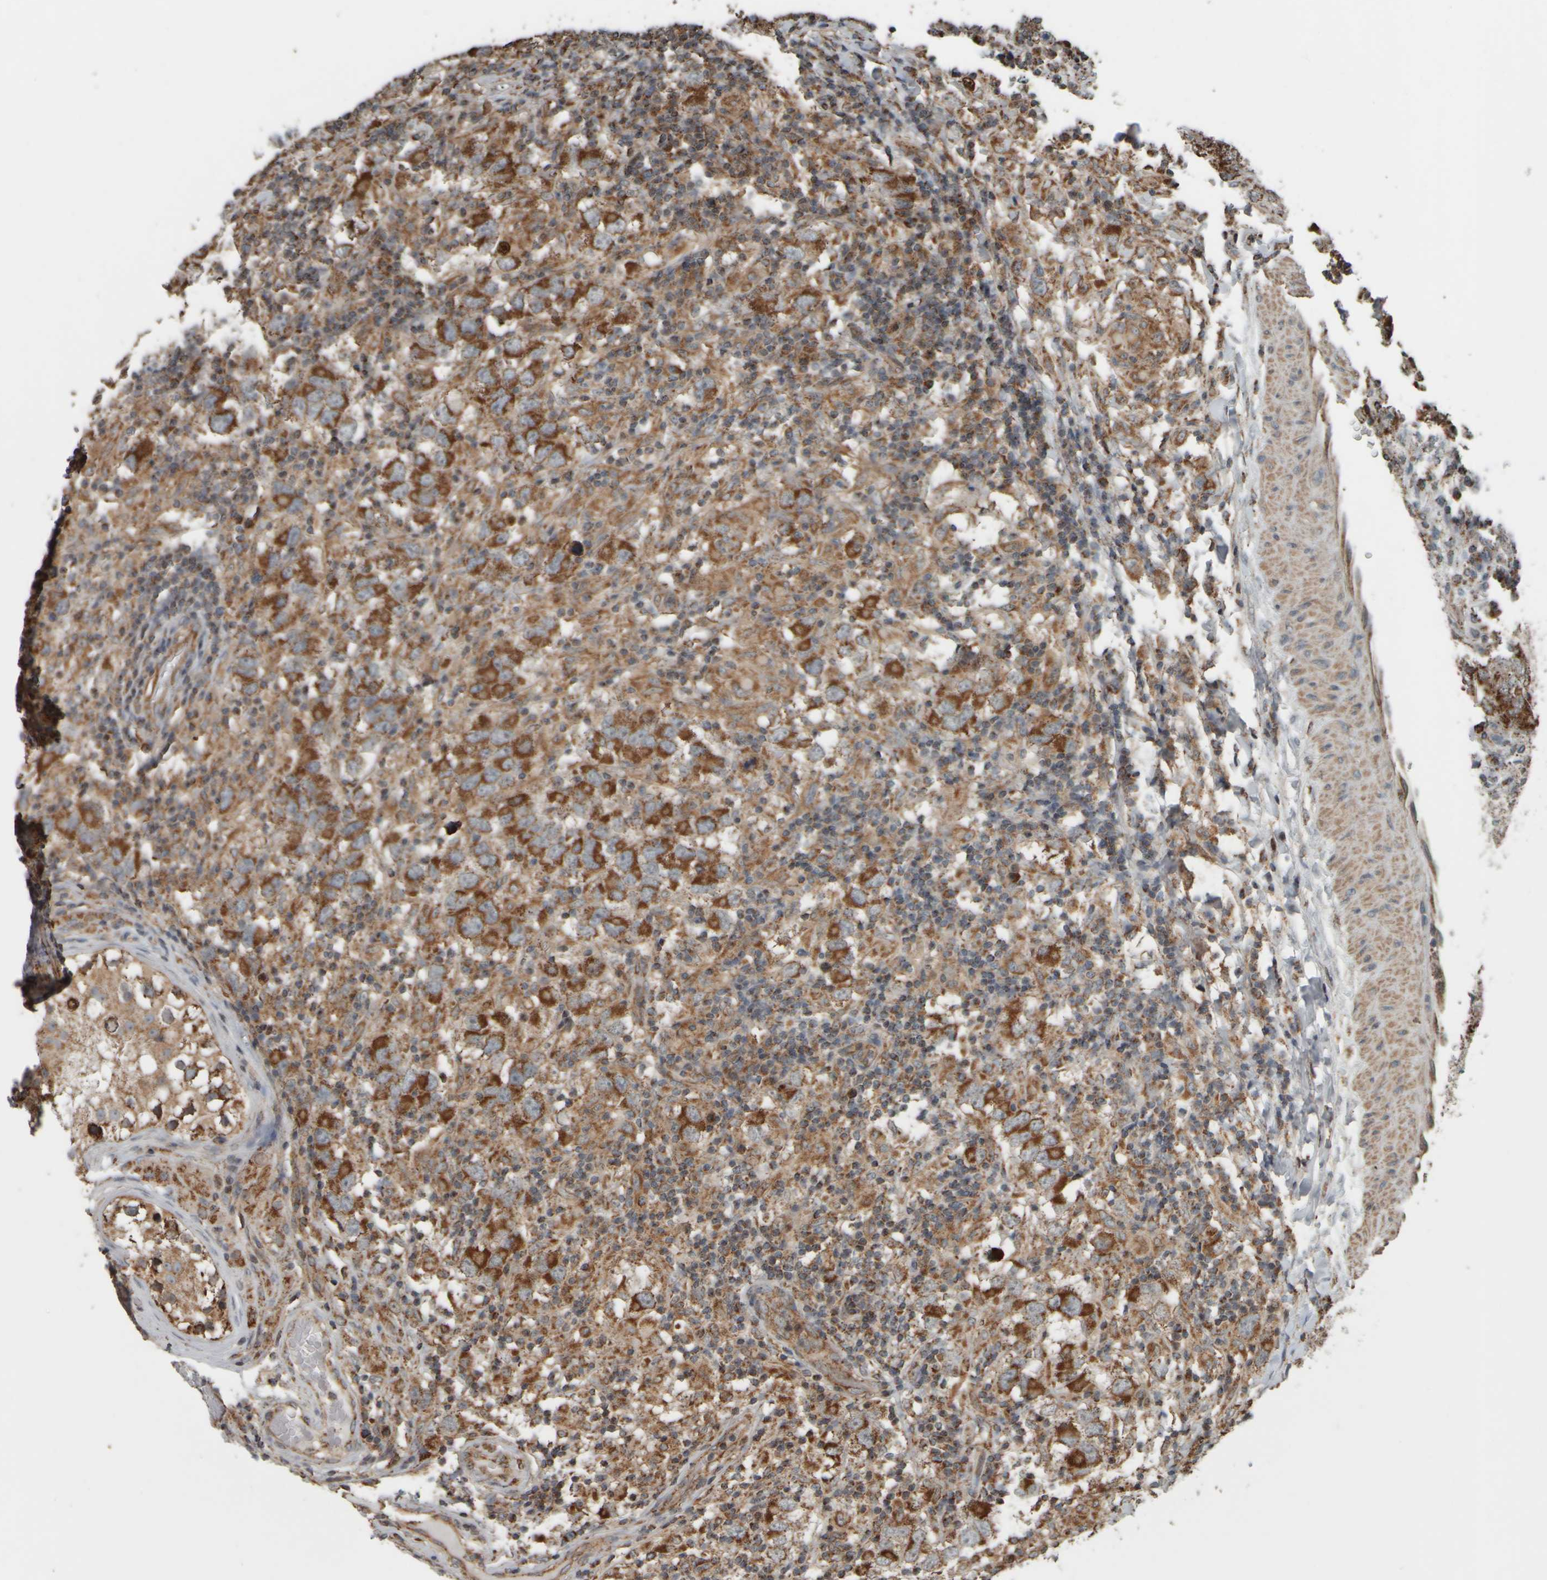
{"staining": {"intensity": "strong", "quantity": ">75%", "location": "cytoplasmic/membranous"}, "tissue": "testis cancer", "cell_type": "Tumor cells", "image_type": "cancer", "snomed": [{"axis": "morphology", "description": "Carcinoma, Embryonal, NOS"}, {"axis": "topography", "description": "Testis"}], "caption": "There is high levels of strong cytoplasmic/membranous staining in tumor cells of embryonal carcinoma (testis), as demonstrated by immunohistochemical staining (brown color).", "gene": "APBB2", "patient": {"sex": "male", "age": 21}}